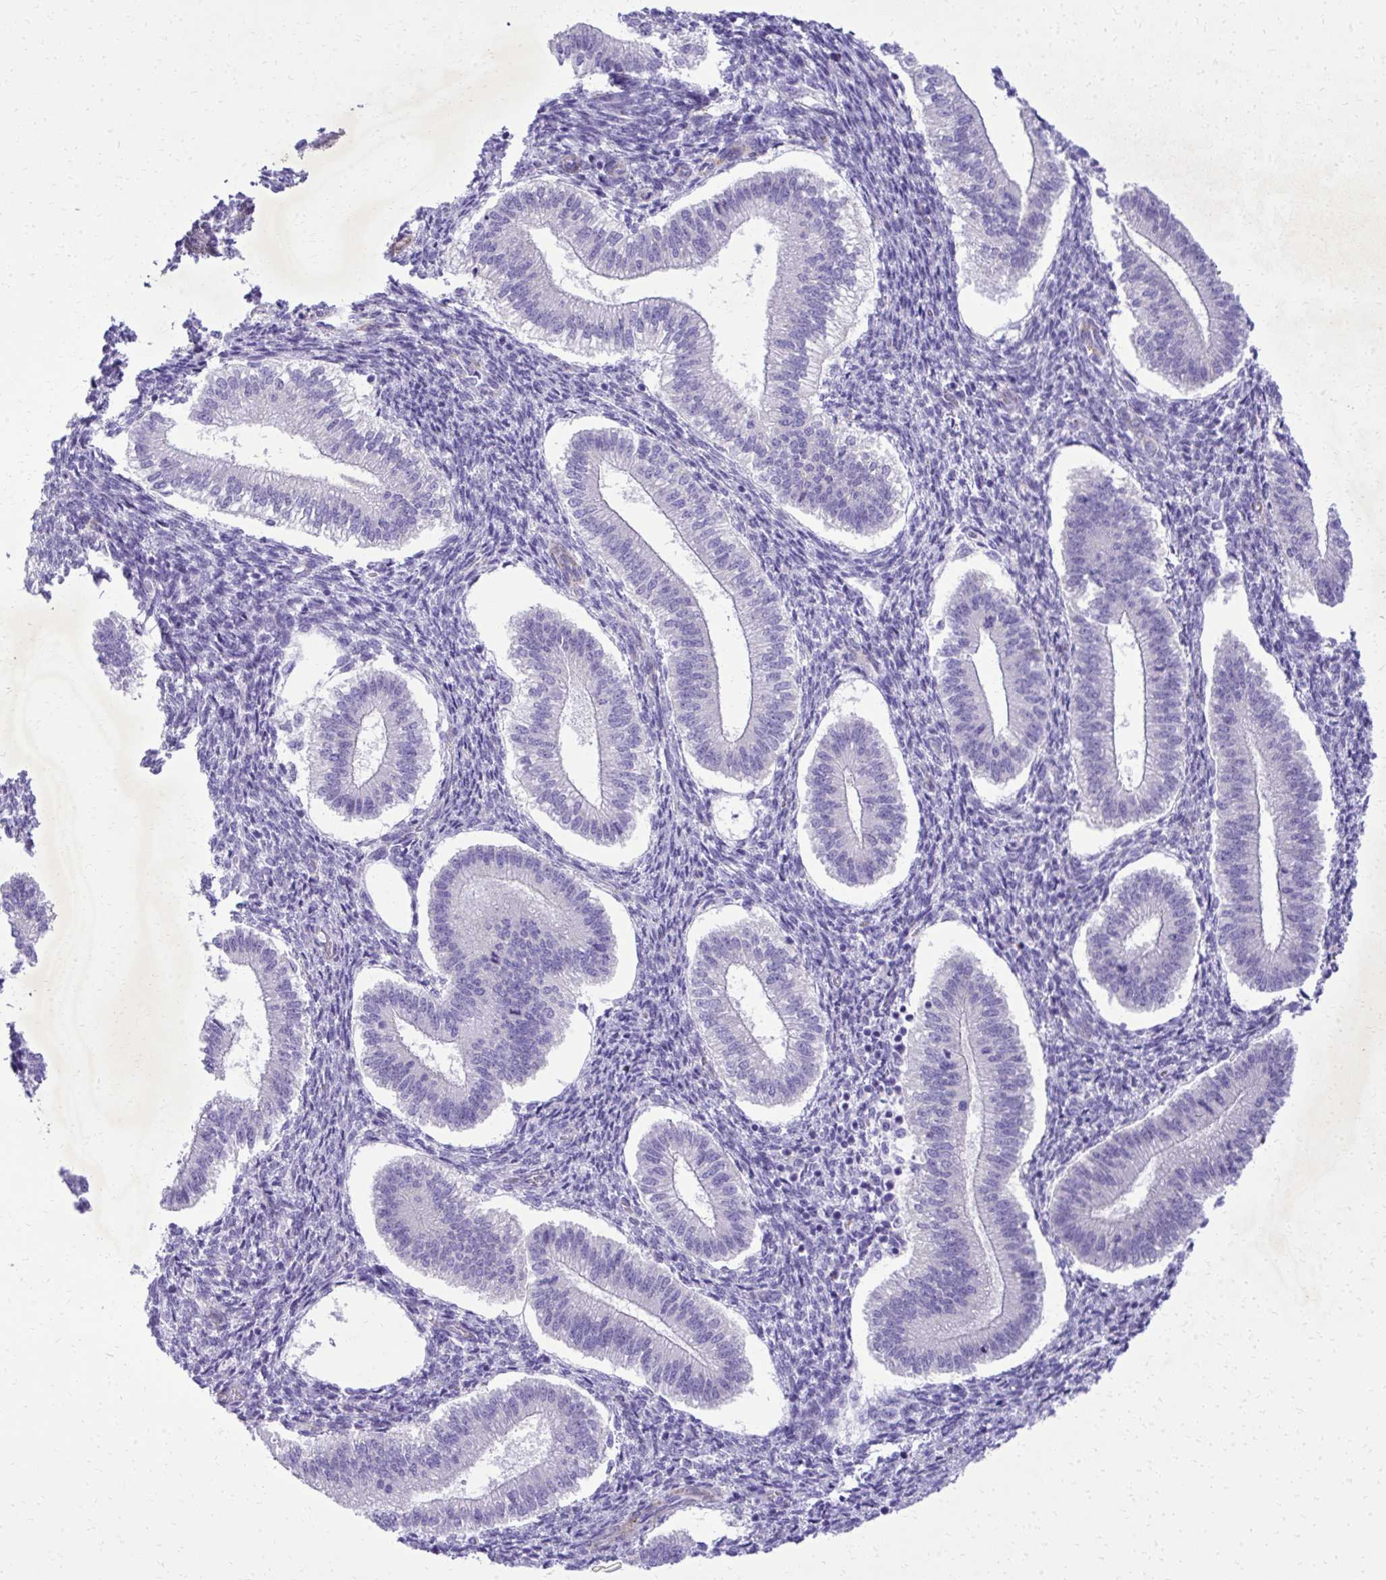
{"staining": {"intensity": "moderate", "quantity": "<25%", "location": "cytoplasmic/membranous"}, "tissue": "endometrium", "cell_type": "Cells in endometrial stroma", "image_type": "normal", "snomed": [{"axis": "morphology", "description": "Normal tissue, NOS"}, {"axis": "topography", "description": "Endometrium"}], "caption": "Moderate cytoplasmic/membranous protein expression is seen in about <25% of cells in endometrial stroma in endometrium. (DAB IHC, brown staining for protein, blue staining for nuclei).", "gene": "PITPNM3", "patient": {"sex": "female", "age": 25}}